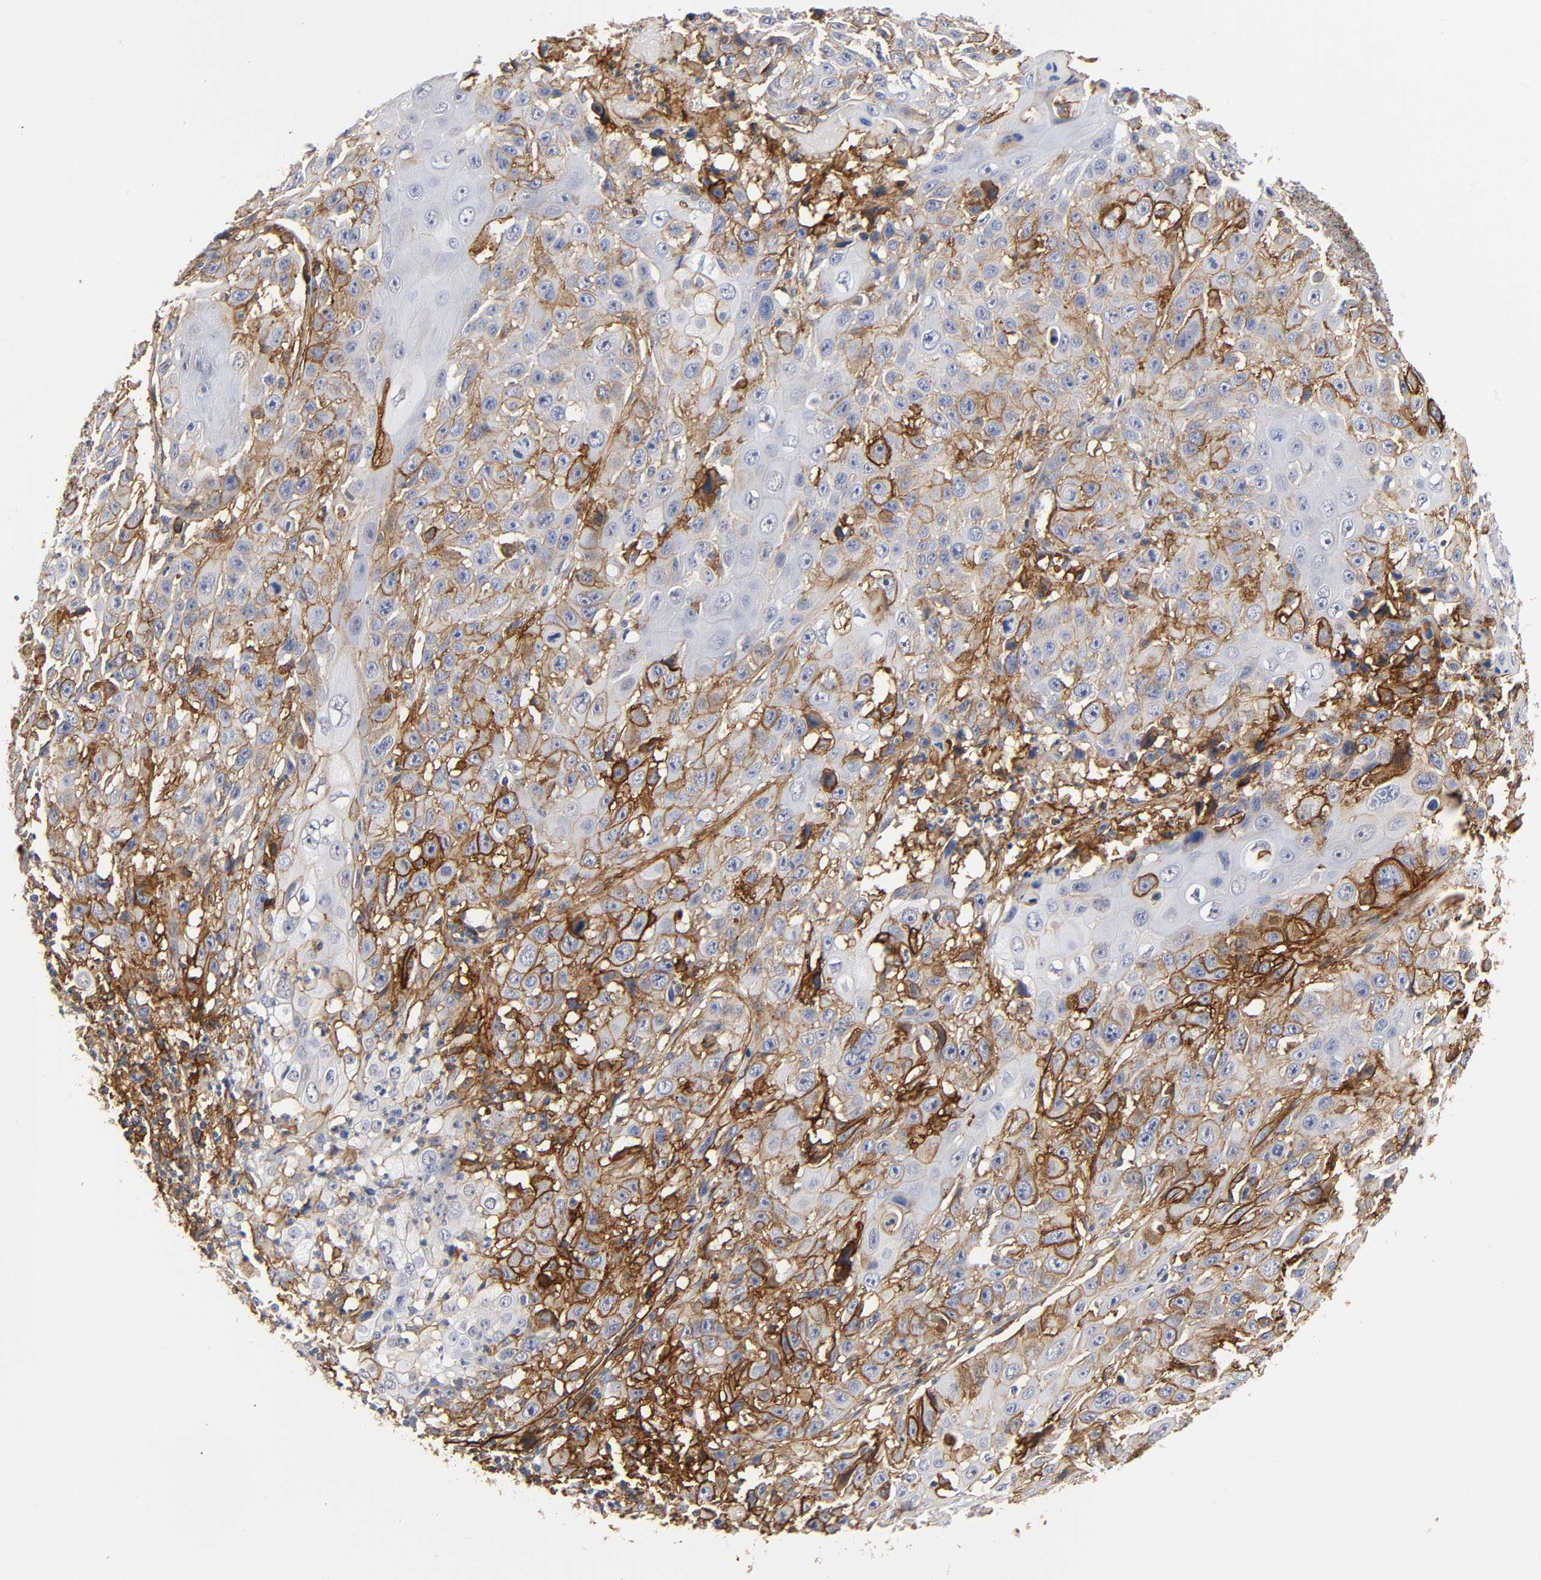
{"staining": {"intensity": "strong", "quantity": "25%-75%", "location": "cytoplasmic/membranous"}, "tissue": "cervical cancer", "cell_type": "Tumor cells", "image_type": "cancer", "snomed": [{"axis": "morphology", "description": "Squamous cell carcinoma, NOS"}, {"axis": "topography", "description": "Cervix"}], "caption": "Approximately 25%-75% of tumor cells in cervical squamous cell carcinoma reveal strong cytoplasmic/membranous protein positivity as visualized by brown immunohistochemical staining.", "gene": "ICAM1", "patient": {"sex": "female", "age": 39}}